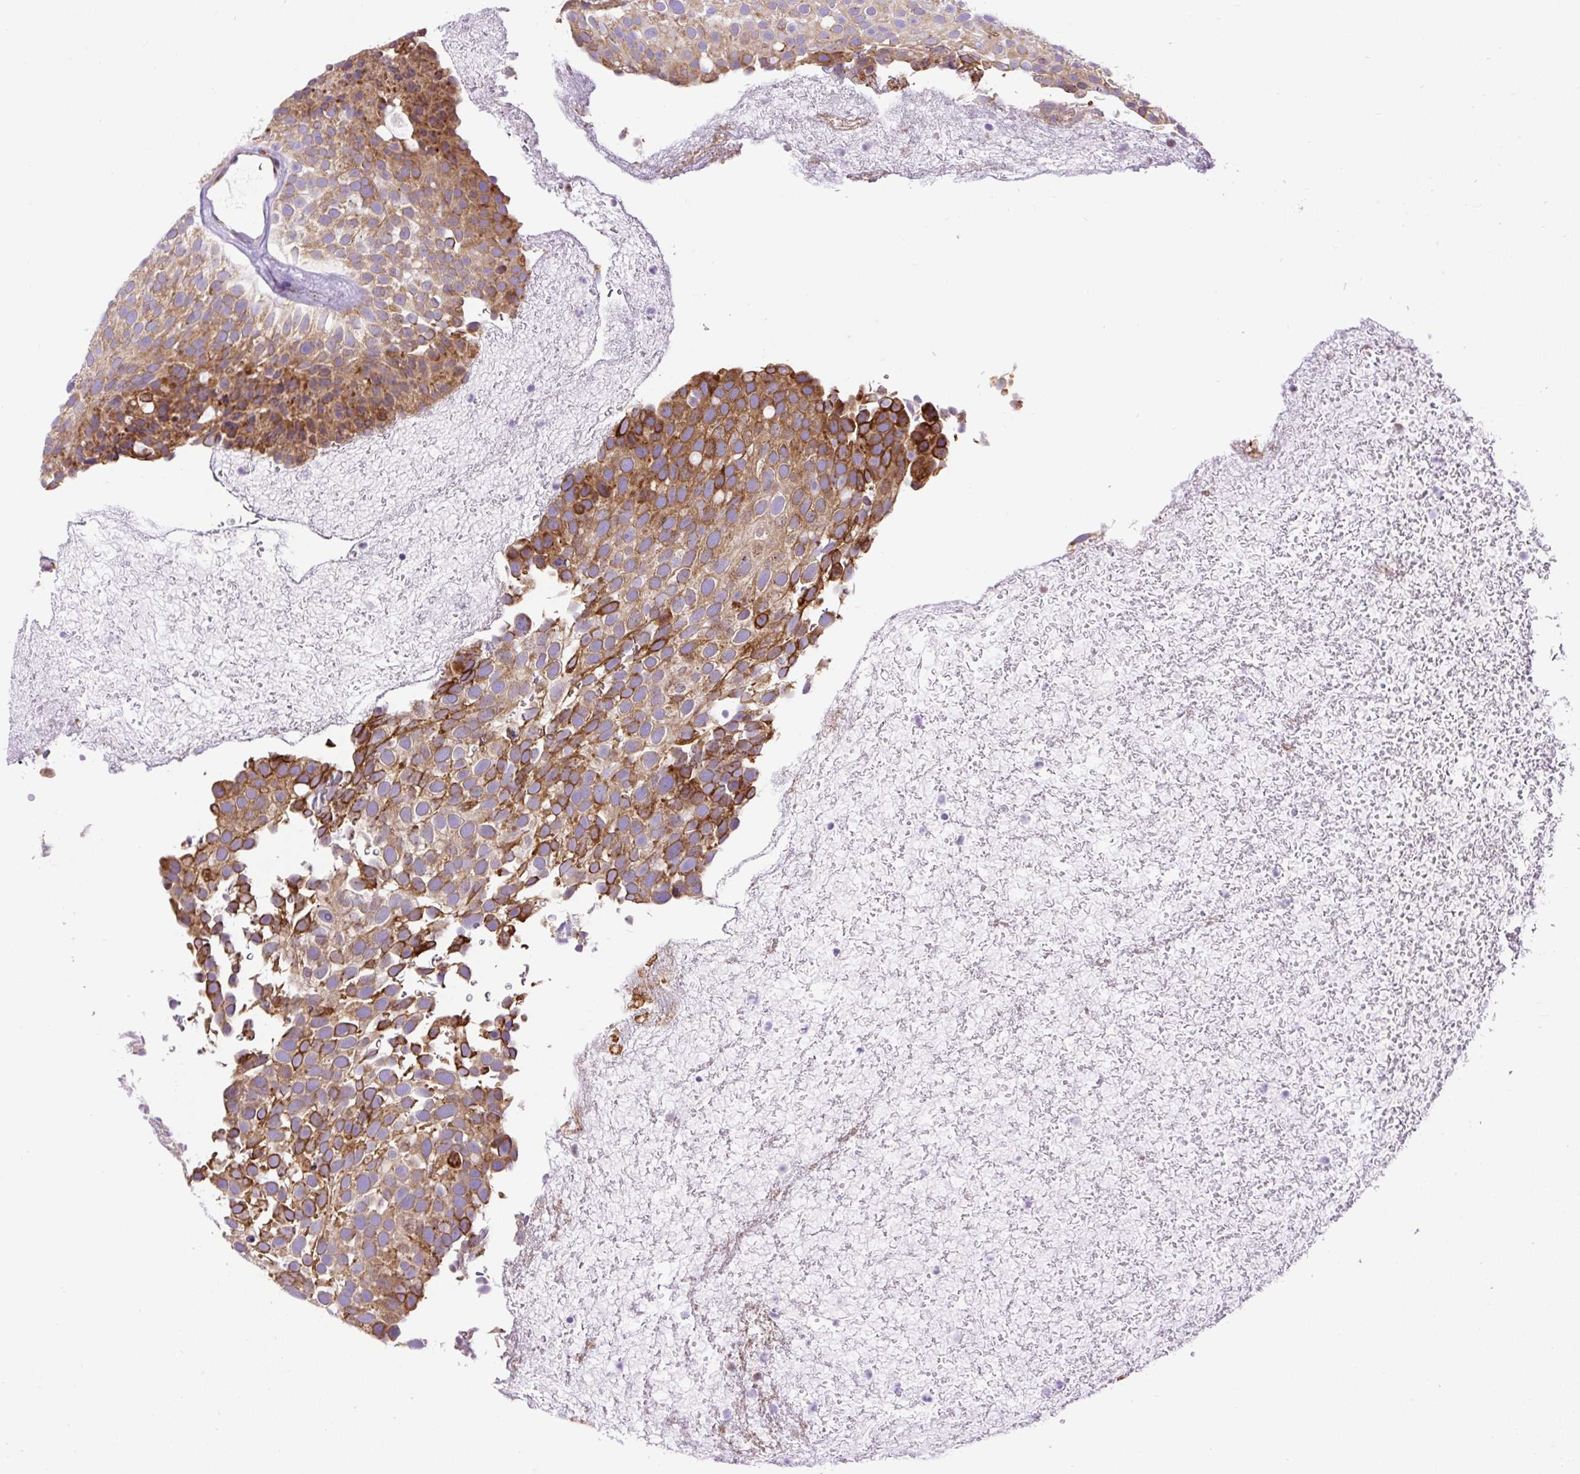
{"staining": {"intensity": "strong", "quantity": ">75%", "location": "cytoplasmic/membranous"}, "tissue": "urothelial cancer", "cell_type": "Tumor cells", "image_type": "cancer", "snomed": [{"axis": "morphology", "description": "Urothelial carcinoma, Low grade"}, {"axis": "topography", "description": "Urinary bladder"}], "caption": "Immunohistochemistry (IHC) histopathology image of low-grade urothelial carcinoma stained for a protein (brown), which shows high levels of strong cytoplasmic/membranous positivity in about >75% of tumor cells.", "gene": "DDOST", "patient": {"sex": "male", "age": 78}}